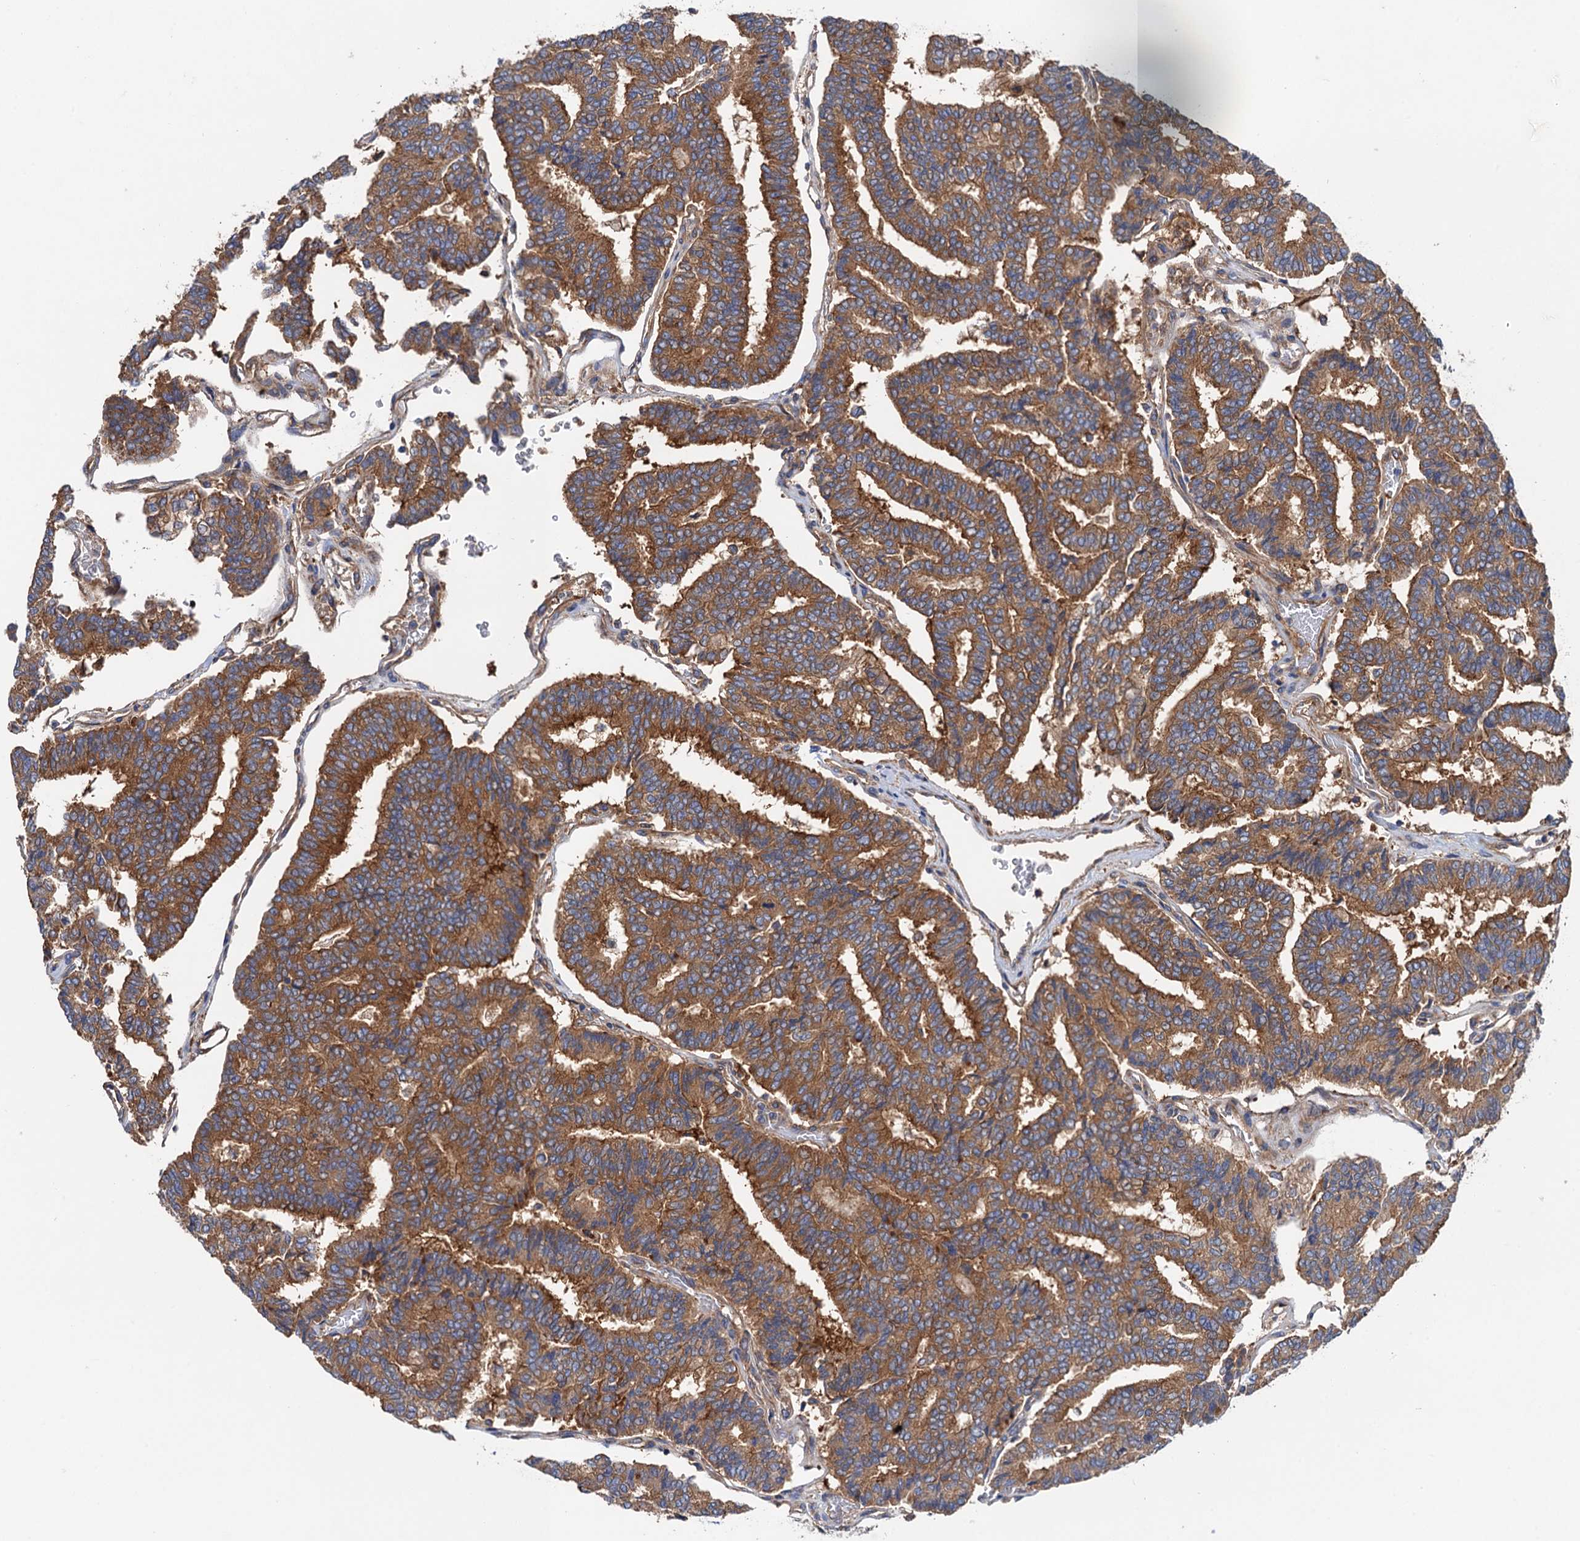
{"staining": {"intensity": "moderate", "quantity": ">75%", "location": "cytoplasmic/membranous"}, "tissue": "thyroid cancer", "cell_type": "Tumor cells", "image_type": "cancer", "snomed": [{"axis": "morphology", "description": "Papillary adenocarcinoma, NOS"}, {"axis": "topography", "description": "Thyroid gland"}], "caption": "Tumor cells reveal medium levels of moderate cytoplasmic/membranous expression in about >75% of cells in thyroid cancer (papillary adenocarcinoma).", "gene": "MRPL48", "patient": {"sex": "female", "age": 35}}